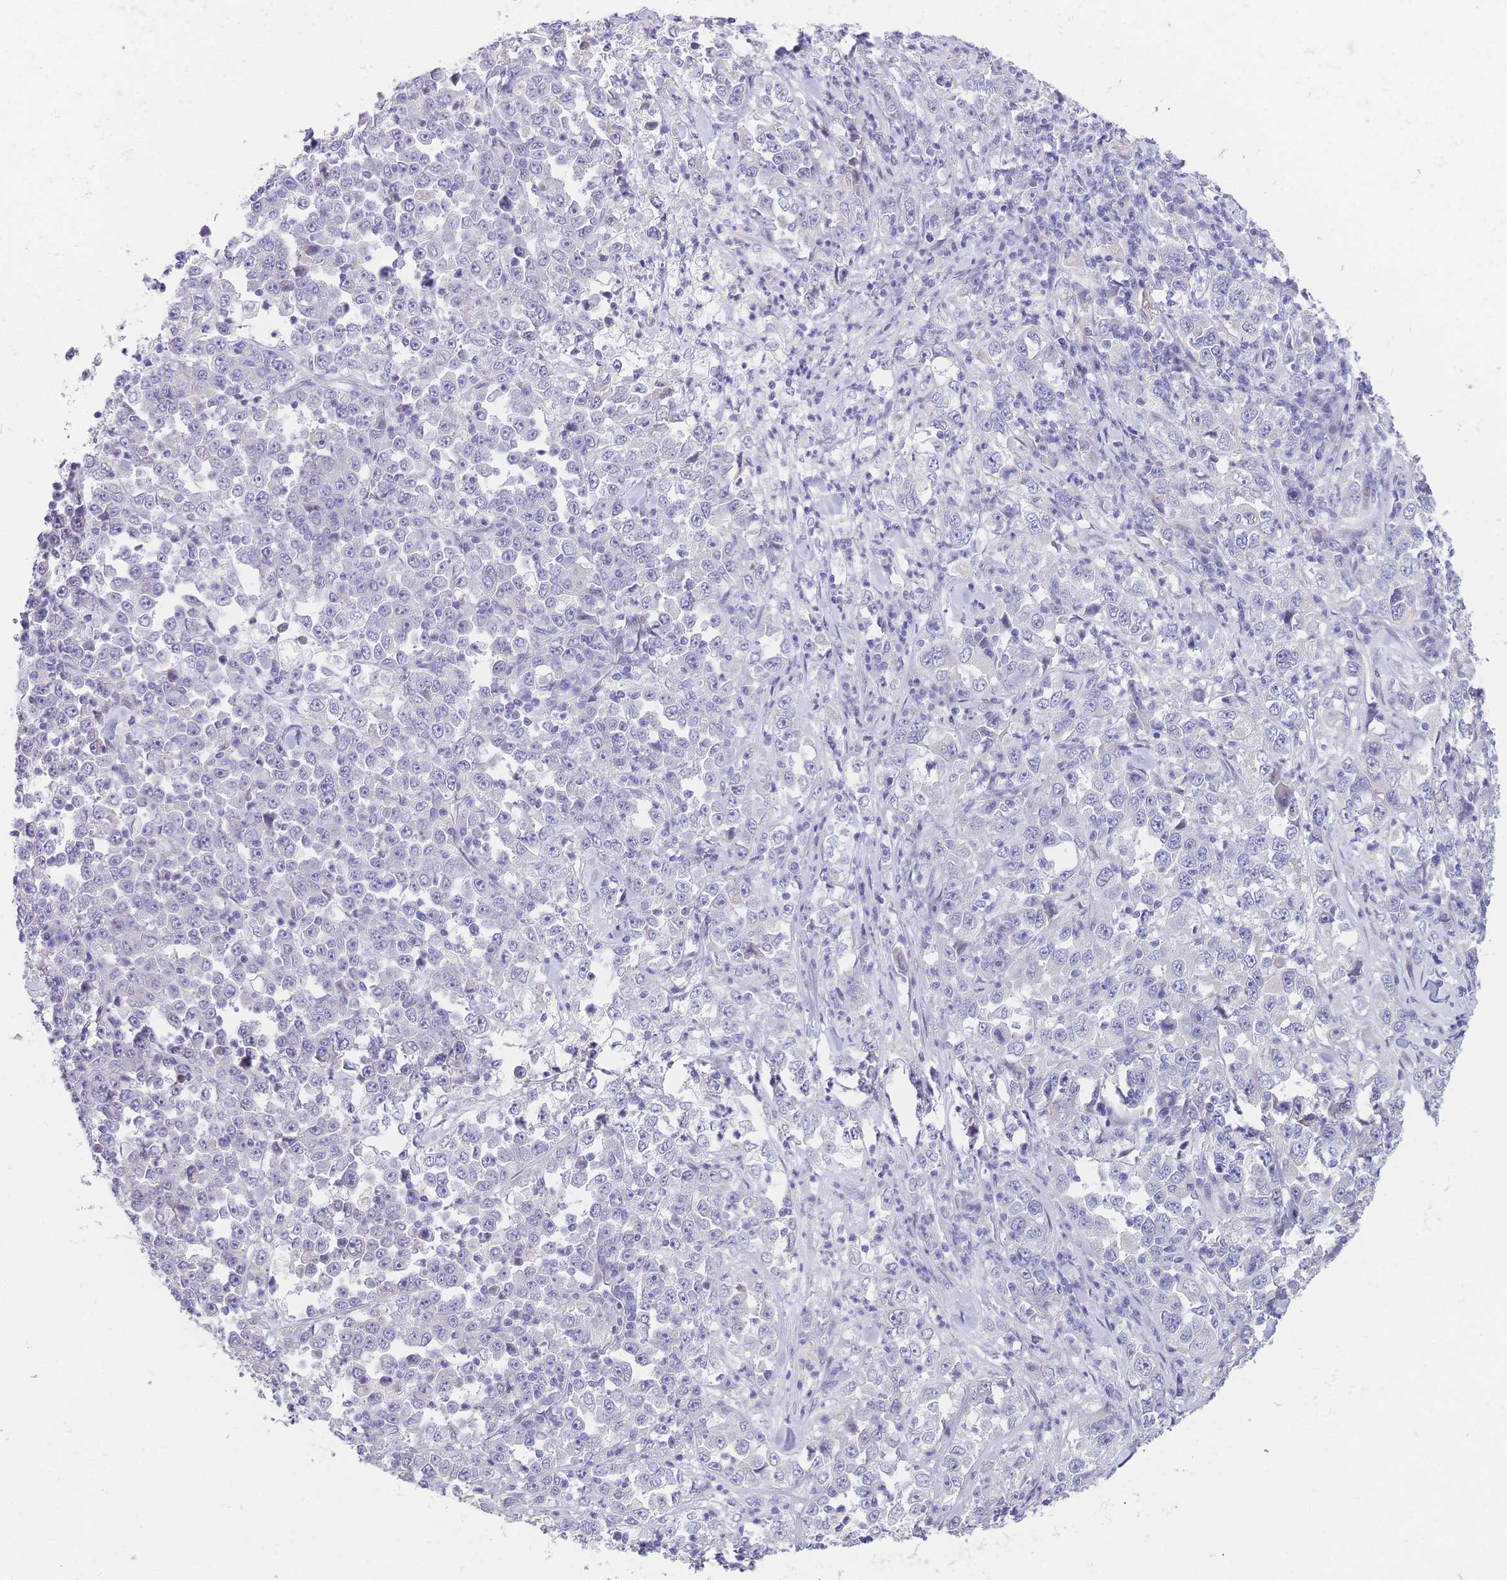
{"staining": {"intensity": "negative", "quantity": "none", "location": "none"}, "tissue": "stomach cancer", "cell_type": "Tumor cells", "image_type": "cancer", "snomed": [{"axis": "morphology", "description": "Normal tissue, NOS"}, {"axis": "morphology", "description": "Adenocarcinoma, NOS"}, {"axis": "topography", "description": "Stomach, upper"}, {"axis": "topography", "description": "Stomach"}], "caption": "Human stomach cancer (adenocarcinoma) stained for a protein using immunohistochemistry (IHC) exhibits no staining in tumor cells.", "gene": "SHCBP1", "patient": {"sex": "male", "age": 59}}